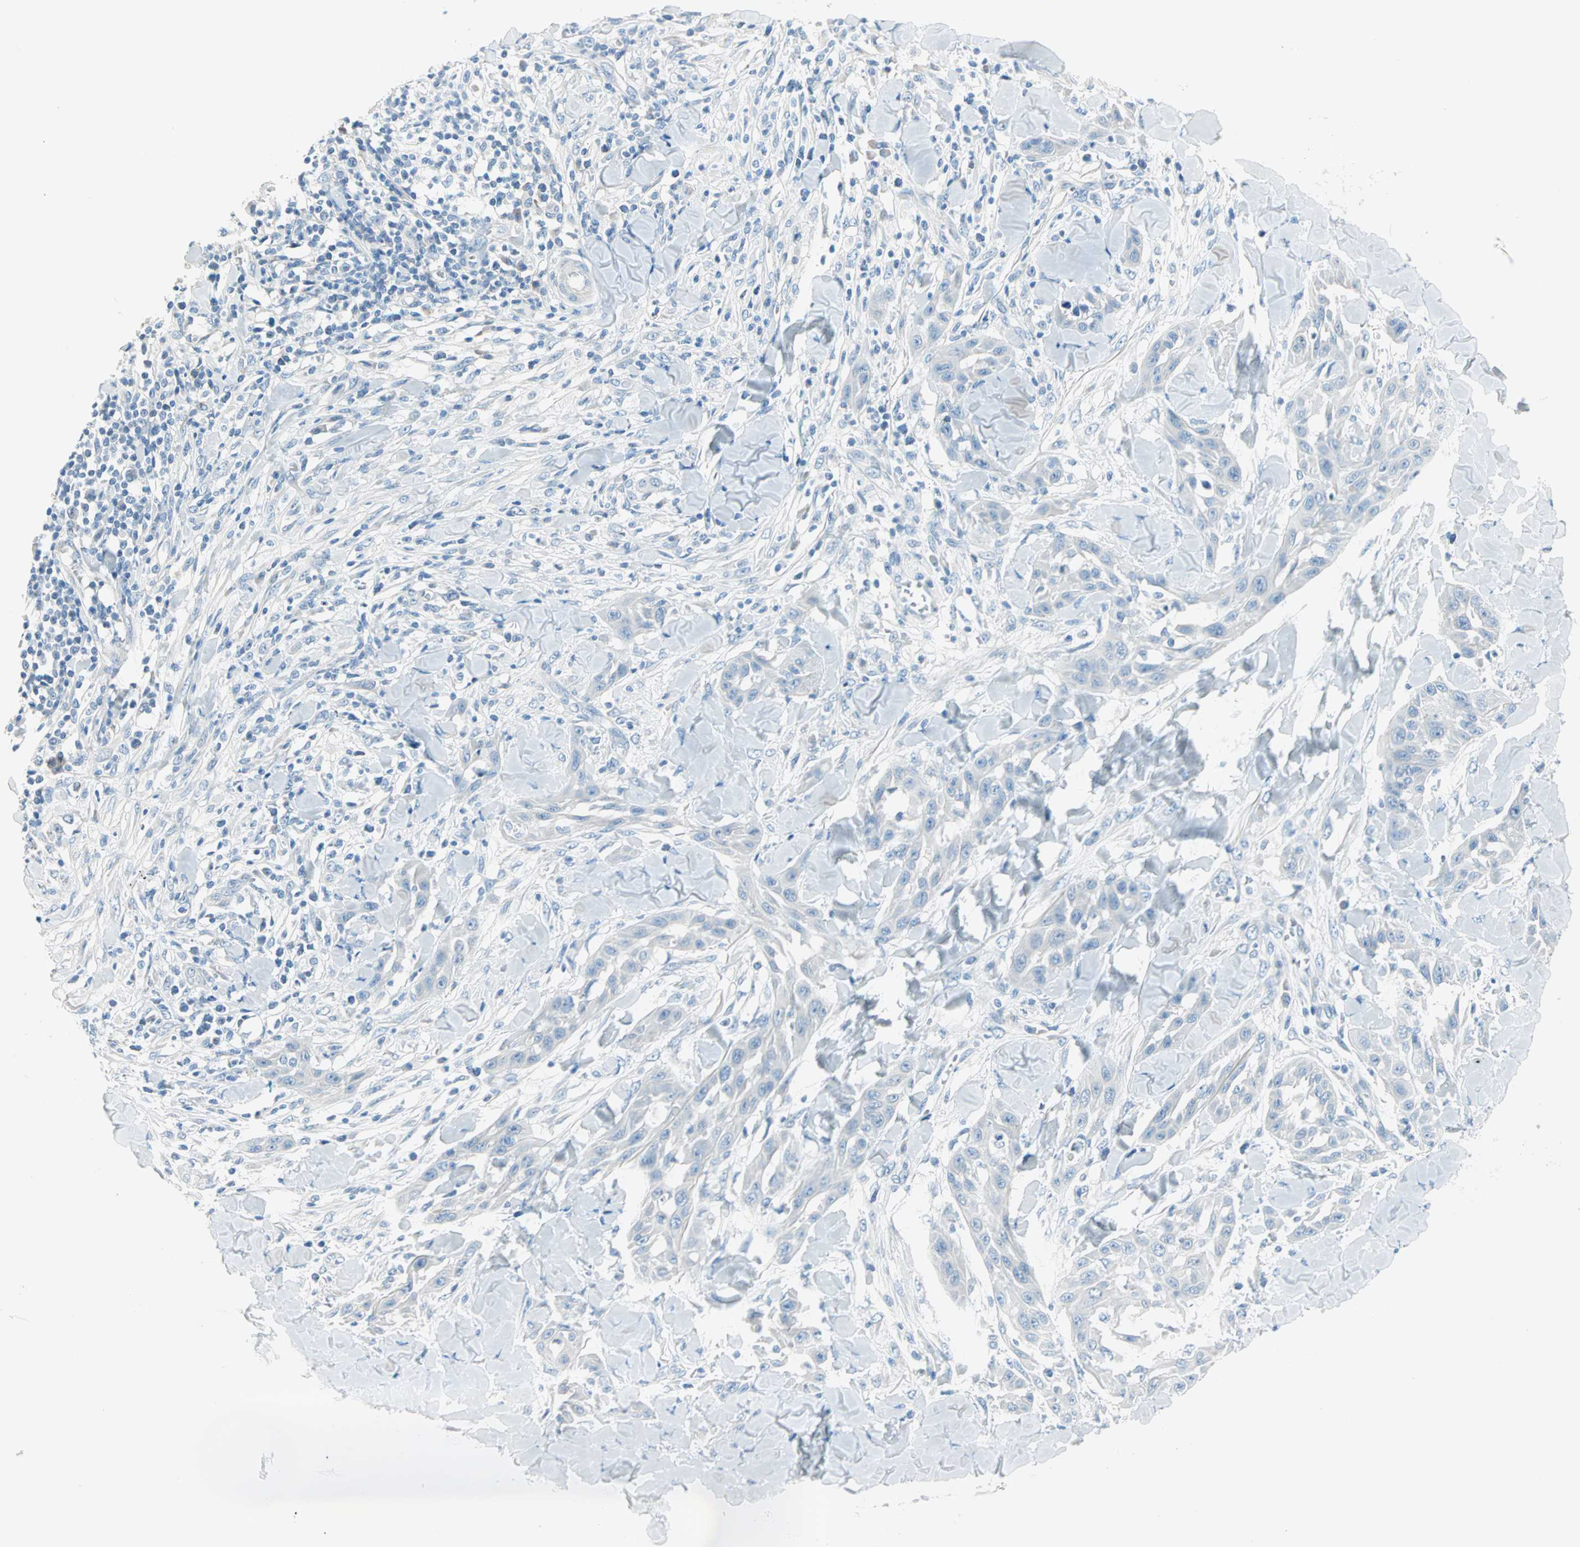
{"staining": {"intensity": "negative", "quantity": "none", "location": "none"}, "tissue": "skin cancer", "cell_type": "Tumor cells", "image_type": "cancer", "snomed": [{"axis": "morphology", "description": "Squamous cell carcinoma, NOS"}, {"axis": "topography", "description": "Skin"}], "caption": "Immunohistochemical staining of skin cancer (squamous cell carcinoma) displays no significant positivity in tumor cells.", "gene": "SULT1C2", "patient": {"sex": "male", "age": 24}}